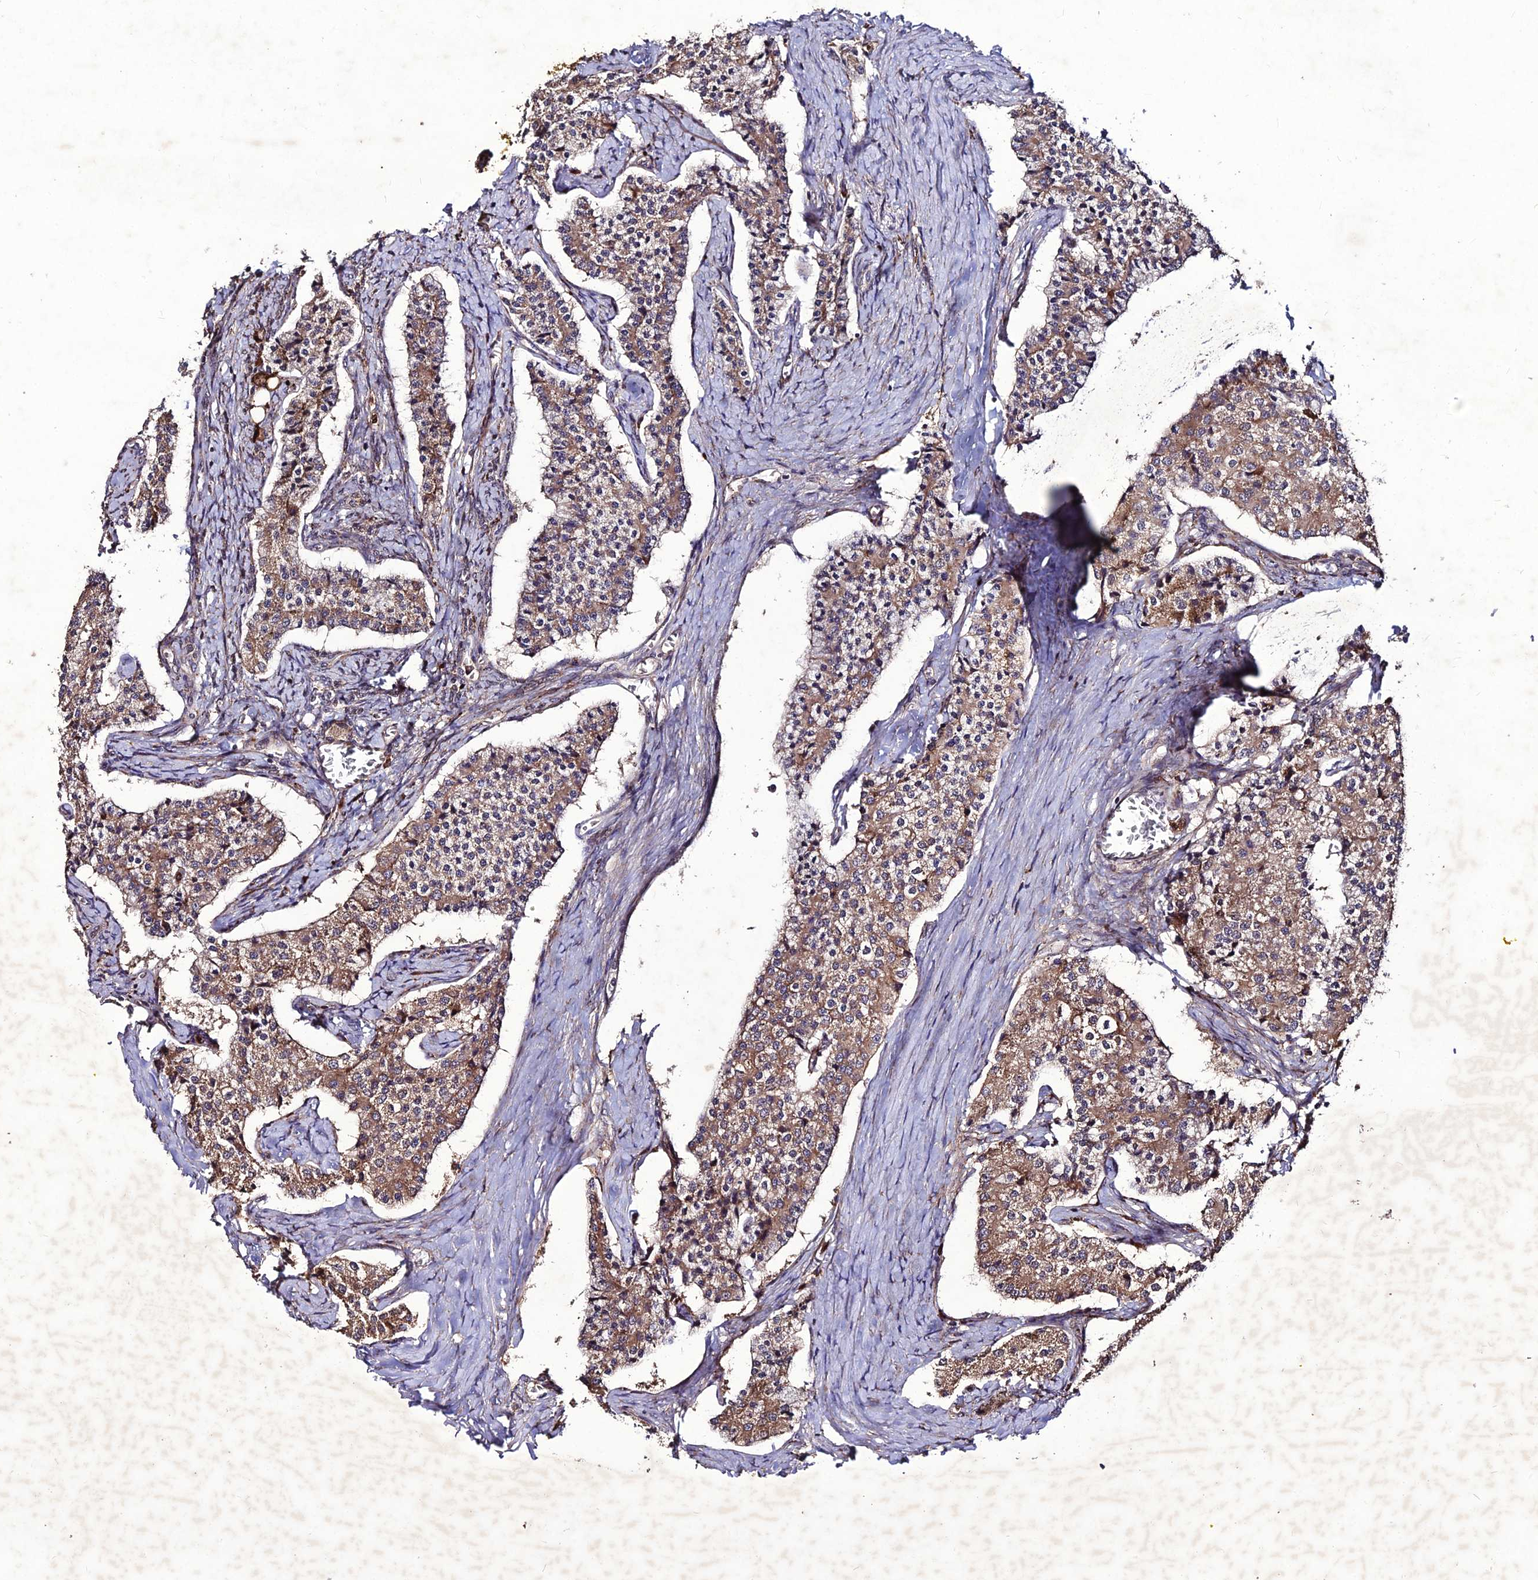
{"staining": {"intensity": "moderate", "quantity": ">75%", "location": "cytoplasmic/membranous"}, "tissue": "carcinoid", "cell_type": "Tumor cells", "image_type": "cancer", "snomed": [{"axis": "morphology", "description": "Carcinoid, malignant, NOS"}, {"axis": "topography", "description": "Colon"}], "caption": "An image of human carcinoid (malignant) stained for a protein exhibits moderate cytoplasmic/membranous brown staining in tumor cells. The protein of interest is shown in brown color, while the nuclei are stained blue.", "gene": "ZNF766", "patient": {"sex": "female", "age": 52}}